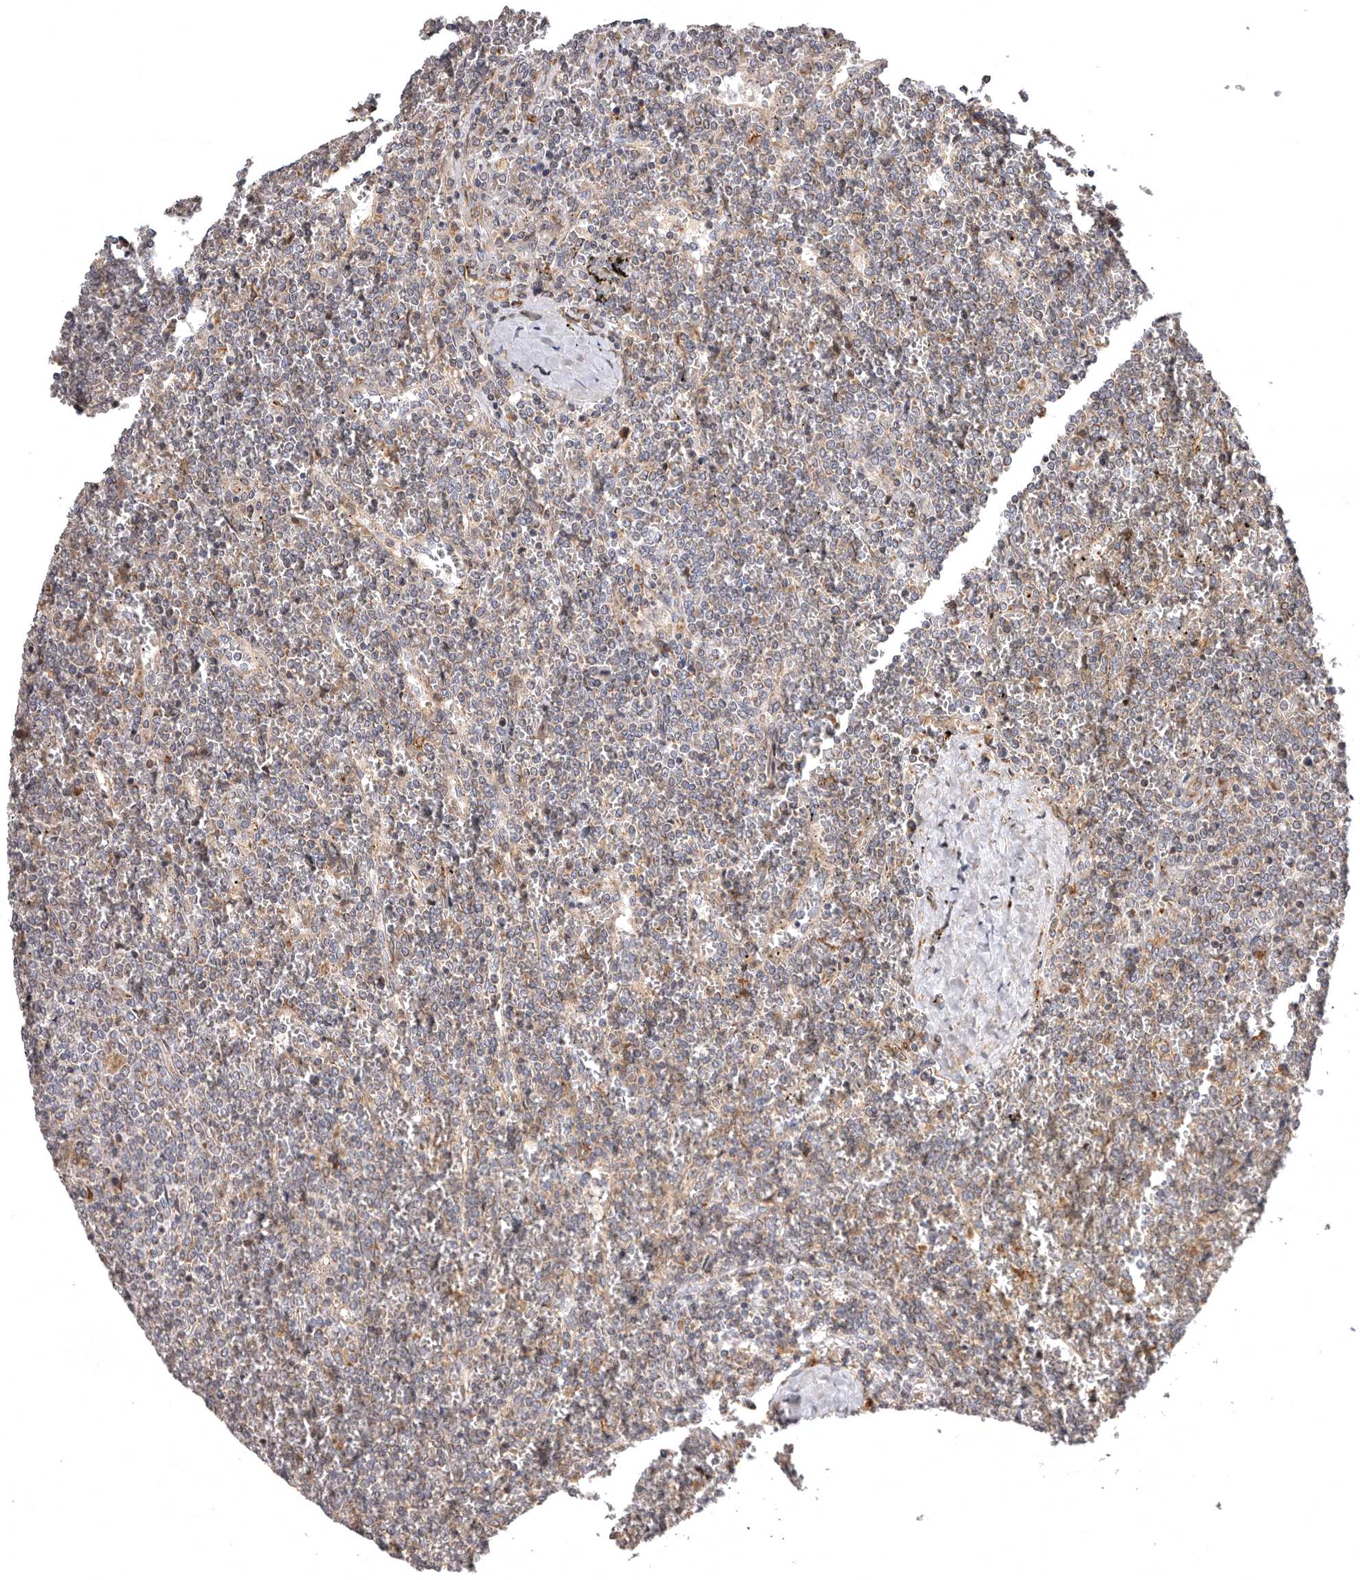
{"staining": {"intensity": "negative", "quantity": "none", "location": "none"}, "tissue": "lymphoma", "cell_type": "Tumor cells", "image_type": "cancer", "snomed": [{"axis": "morphology", "description": "Malignant lymphoma, non-Hodgkin's type, Low grade"}, {"axis": "topography", "description": "Spleen"}], "caption": "A micrograph of low-grade malignant lymphoma, non-Hodgkin's type stained for a protein exhibits no brown staining in tumor cells.", "gene": "ADCY2", "patient": {"sex": "female", "age": 19}}